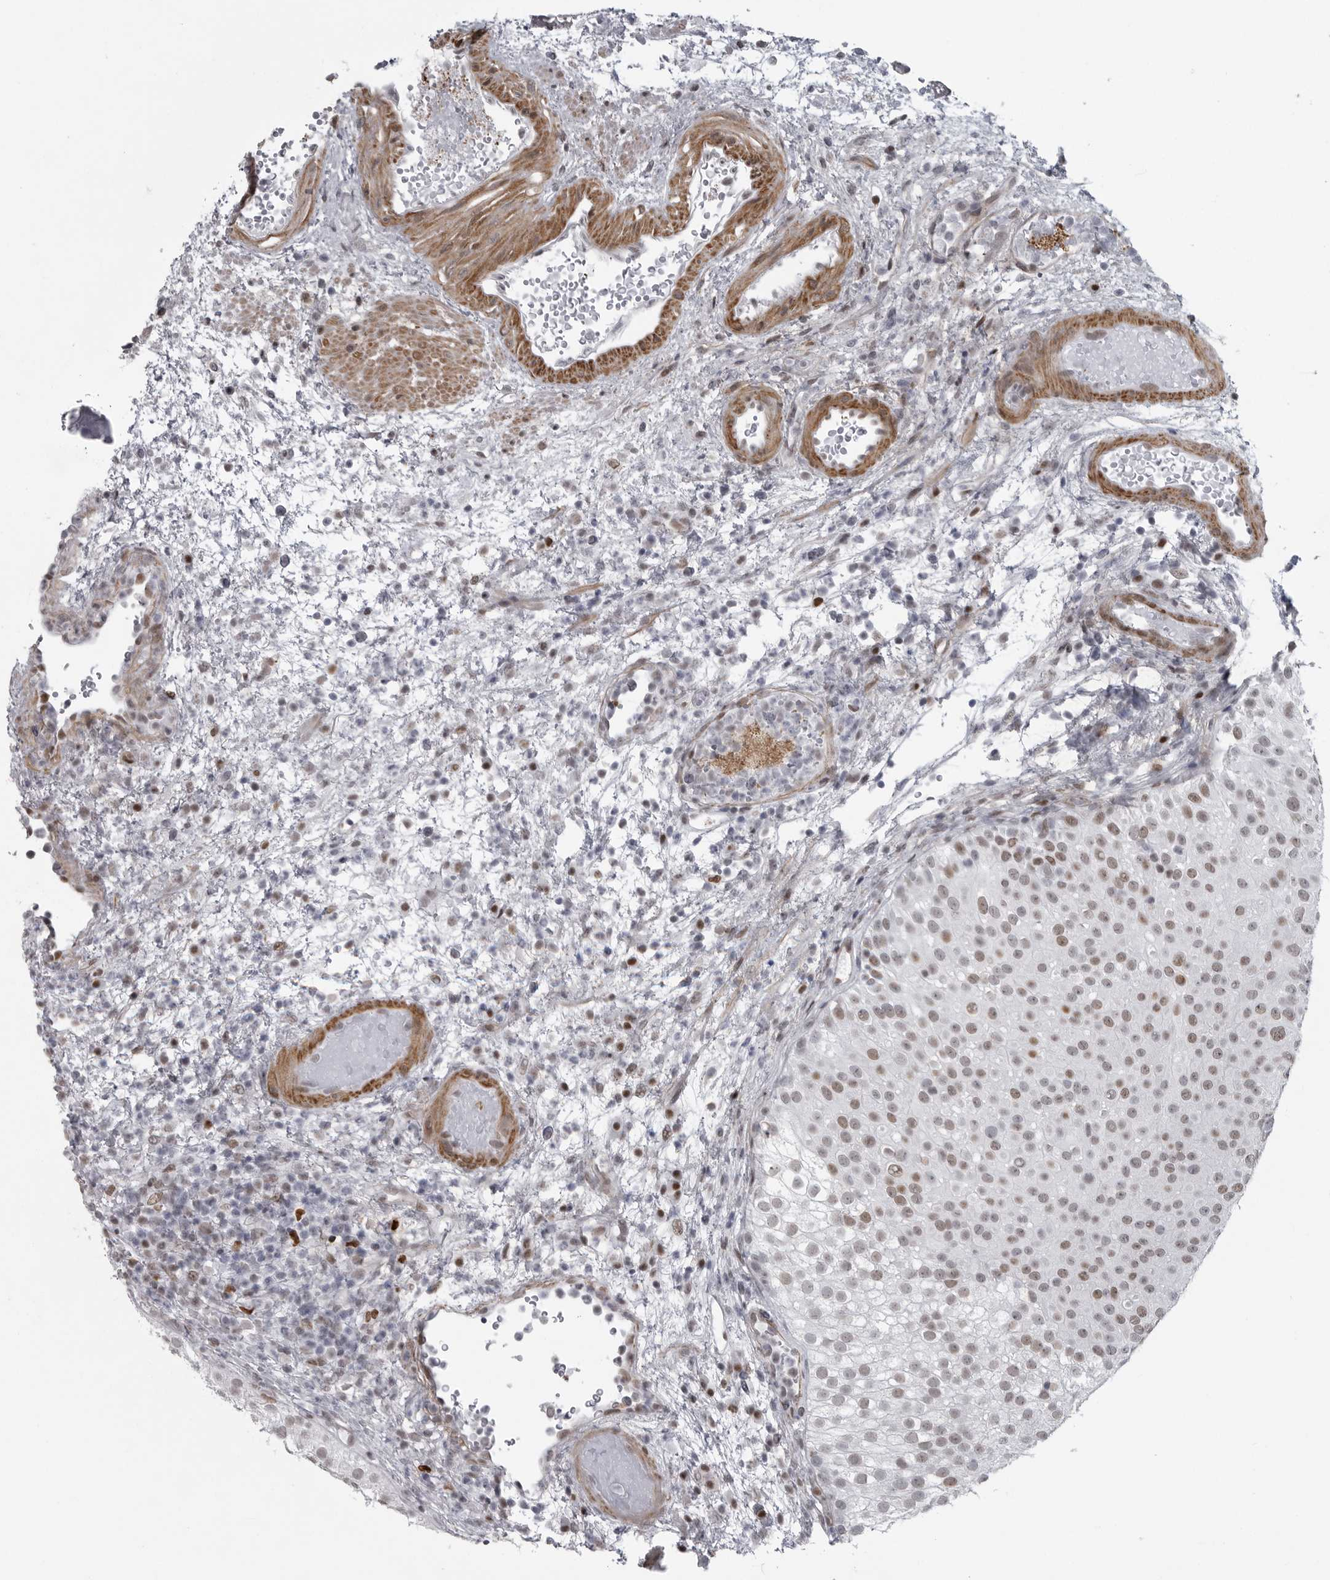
{"staining": {"intensity": "weak", "quantity": ">75%", "location": "nuclear"}, "tissue": "urothelial cancer", "cell_type": "Tumor cells", "image_type": "cancer", "snomed": [{"axis": "morphology", "description": "Urothelial carcinoma, Low grade"}, {"axis": "topography", "description": "Urinary bladder"}], "caption": "Urothelial cancer stained with a protein marker shows weak staining in tumor cells.", "gene": "HMGN3", "patient": {"sex": "male", "age": 78}}